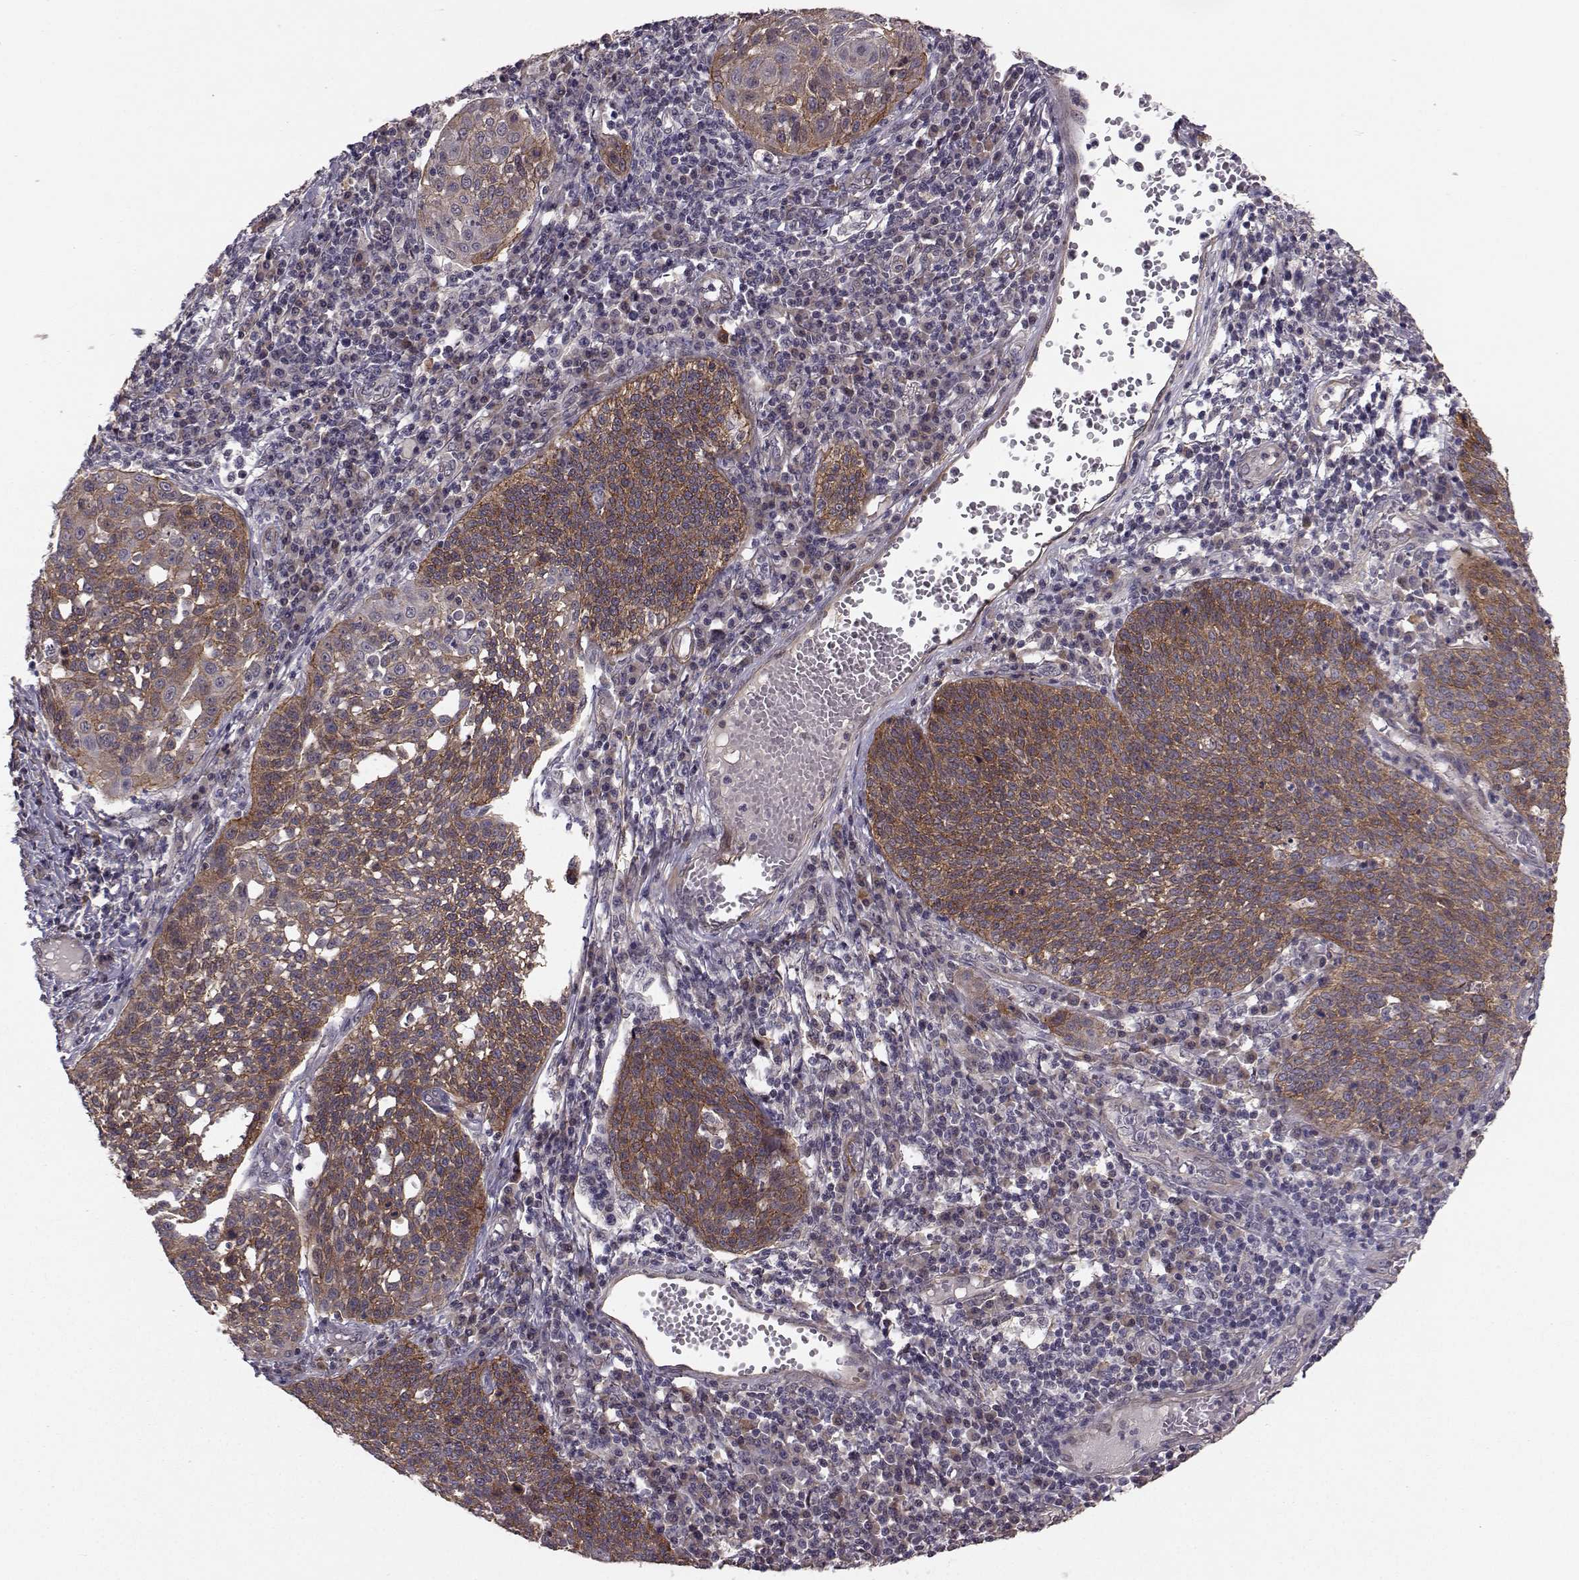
{"staining": {"intensity": "moderate", "quantity": "25%-75%", "location": "cytoplasmic/membranous"}, "tissue": "cervical cancer", "cell_type": "Tumor cells", "image_type": "cancer", "snomed": [{"axis": "morphology", "description": "Squamous cell carcinoma, NOS"}, {"axis": "topography", "description": "Cervix"}], "caption": "Immunohistochemistry (IHC) (DAB) staining of cervical squamous cell carcinoma reveals moderate cytoplasmic/membranous protein positivity in approximately 25%-75% of tumor cells.", "gene": "PLEKHG3", "patient": {"sex": "female", "age": 34}}